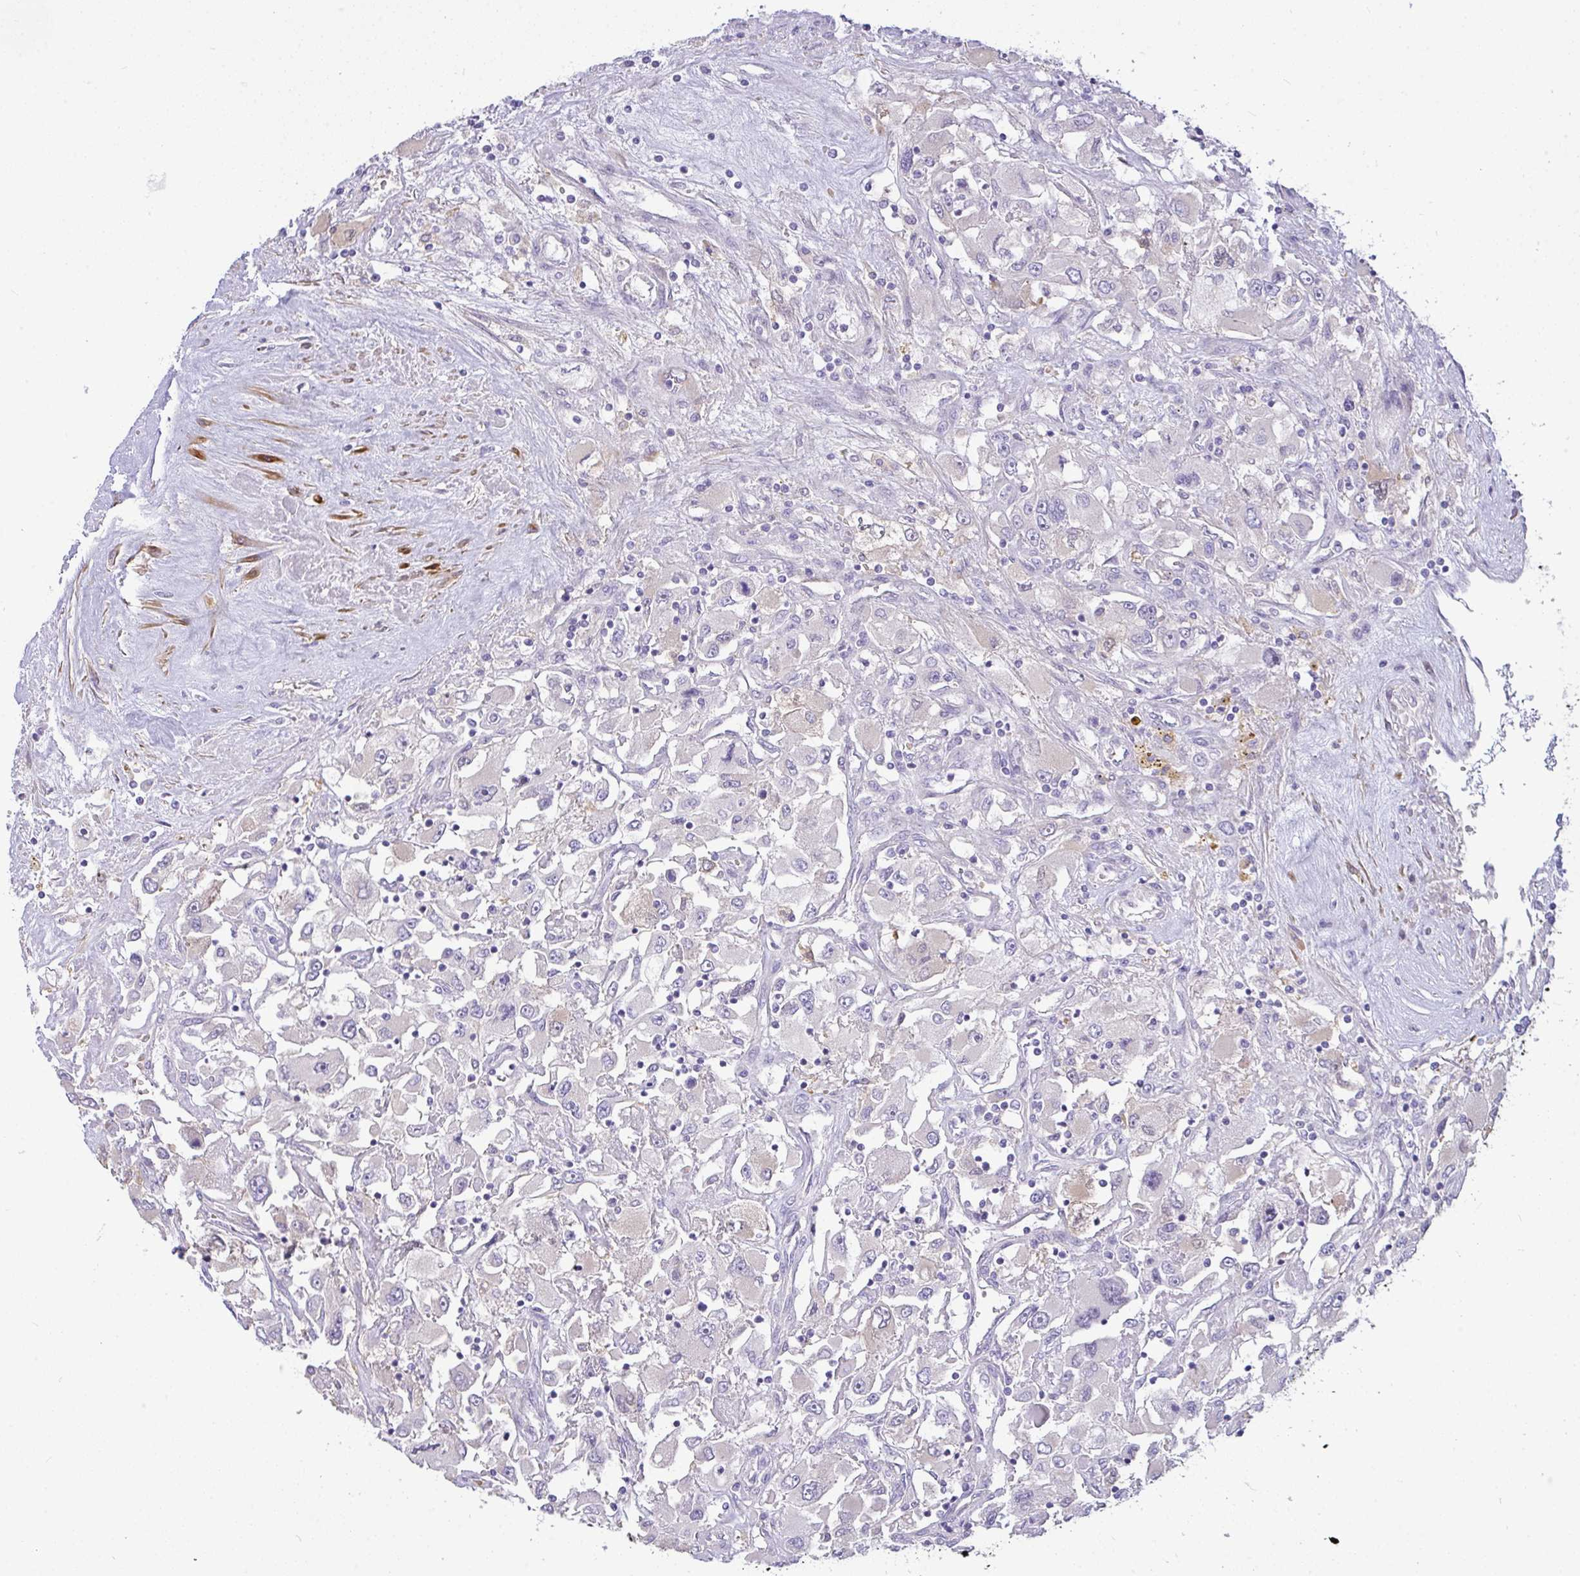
{"staining": {"intensity": "negative", "quantity": "none", "location": "none"}, "tissue": "renal cancer", "cell_type": "Tumor cells", "image_type": "cancer", "snomed": [{"axis": "morphology", "description": "Adenocarcinoma, NOS"}, {"axis": "topography", "description": "Kidney"}], "caption": "Immunohistochemistry (IHC) of human renal adenocarcinoma reveals no expression in tumor cells. The staining was performed using DAB (3,3'-diaminobenzidine) to visualize the protein expression in brown, while the nuclei were stained in blue with hematoxylin (Magnification: 20x).", "gene": "MOCS1", "patient": {"sex": "female", "age": 52}}